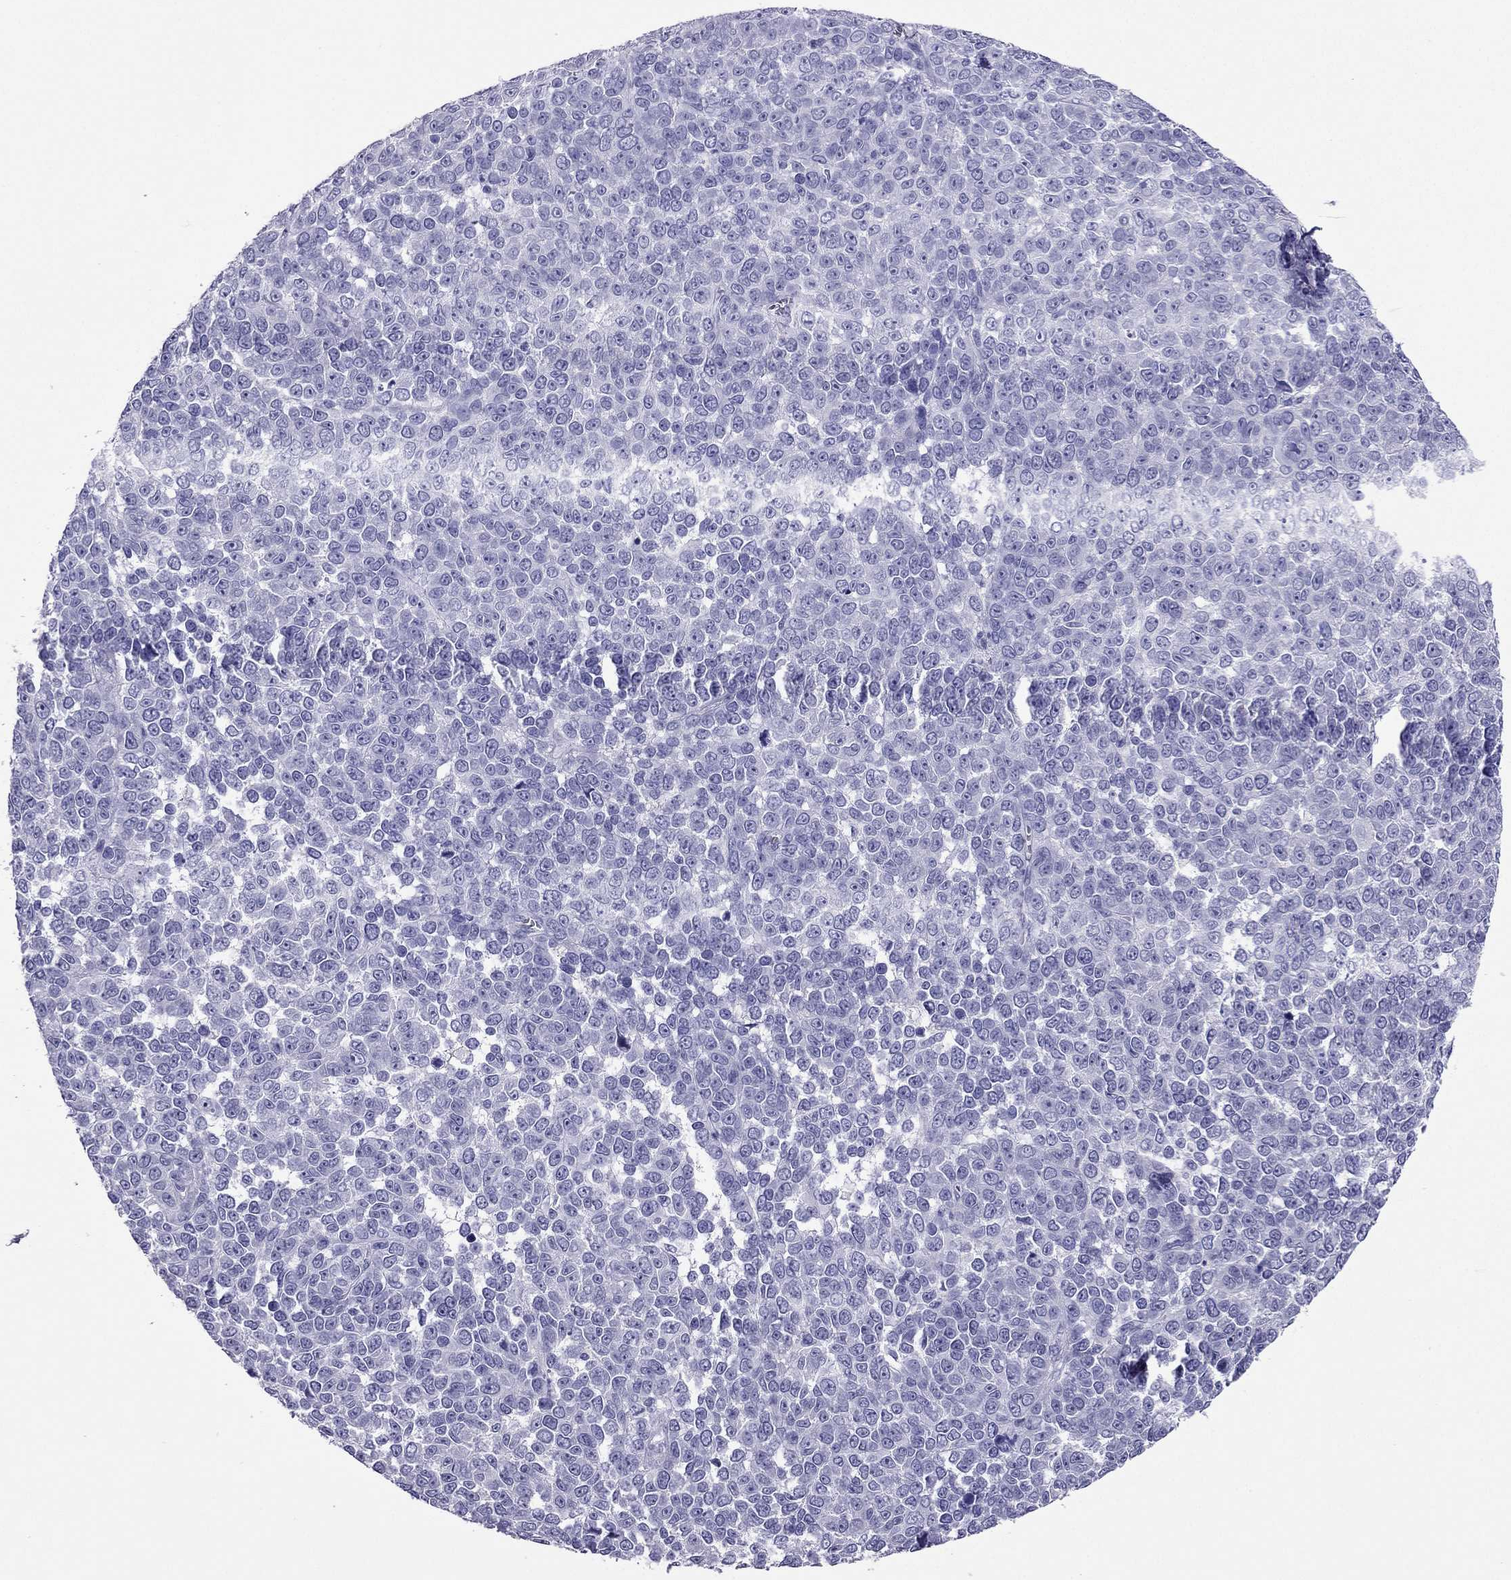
{"staining": {"intensity": "negative", "quantity": "none", "location": "none"}, "tissue": "melanoma", "cell_type": "Tumor cells", "image_type": "cancer", "snomed": [{"axis": "morphology", "description": "Malignant melanoma, NOS"}, {"axis": "topography", "description": "Skin"}], "caption": "This is a photomicrograph of IHC staining of malignant melanoma, which shows no staining in tumor cells.", "gene": "PDE6A", "patient": {"sex": "female", "age": 95}}